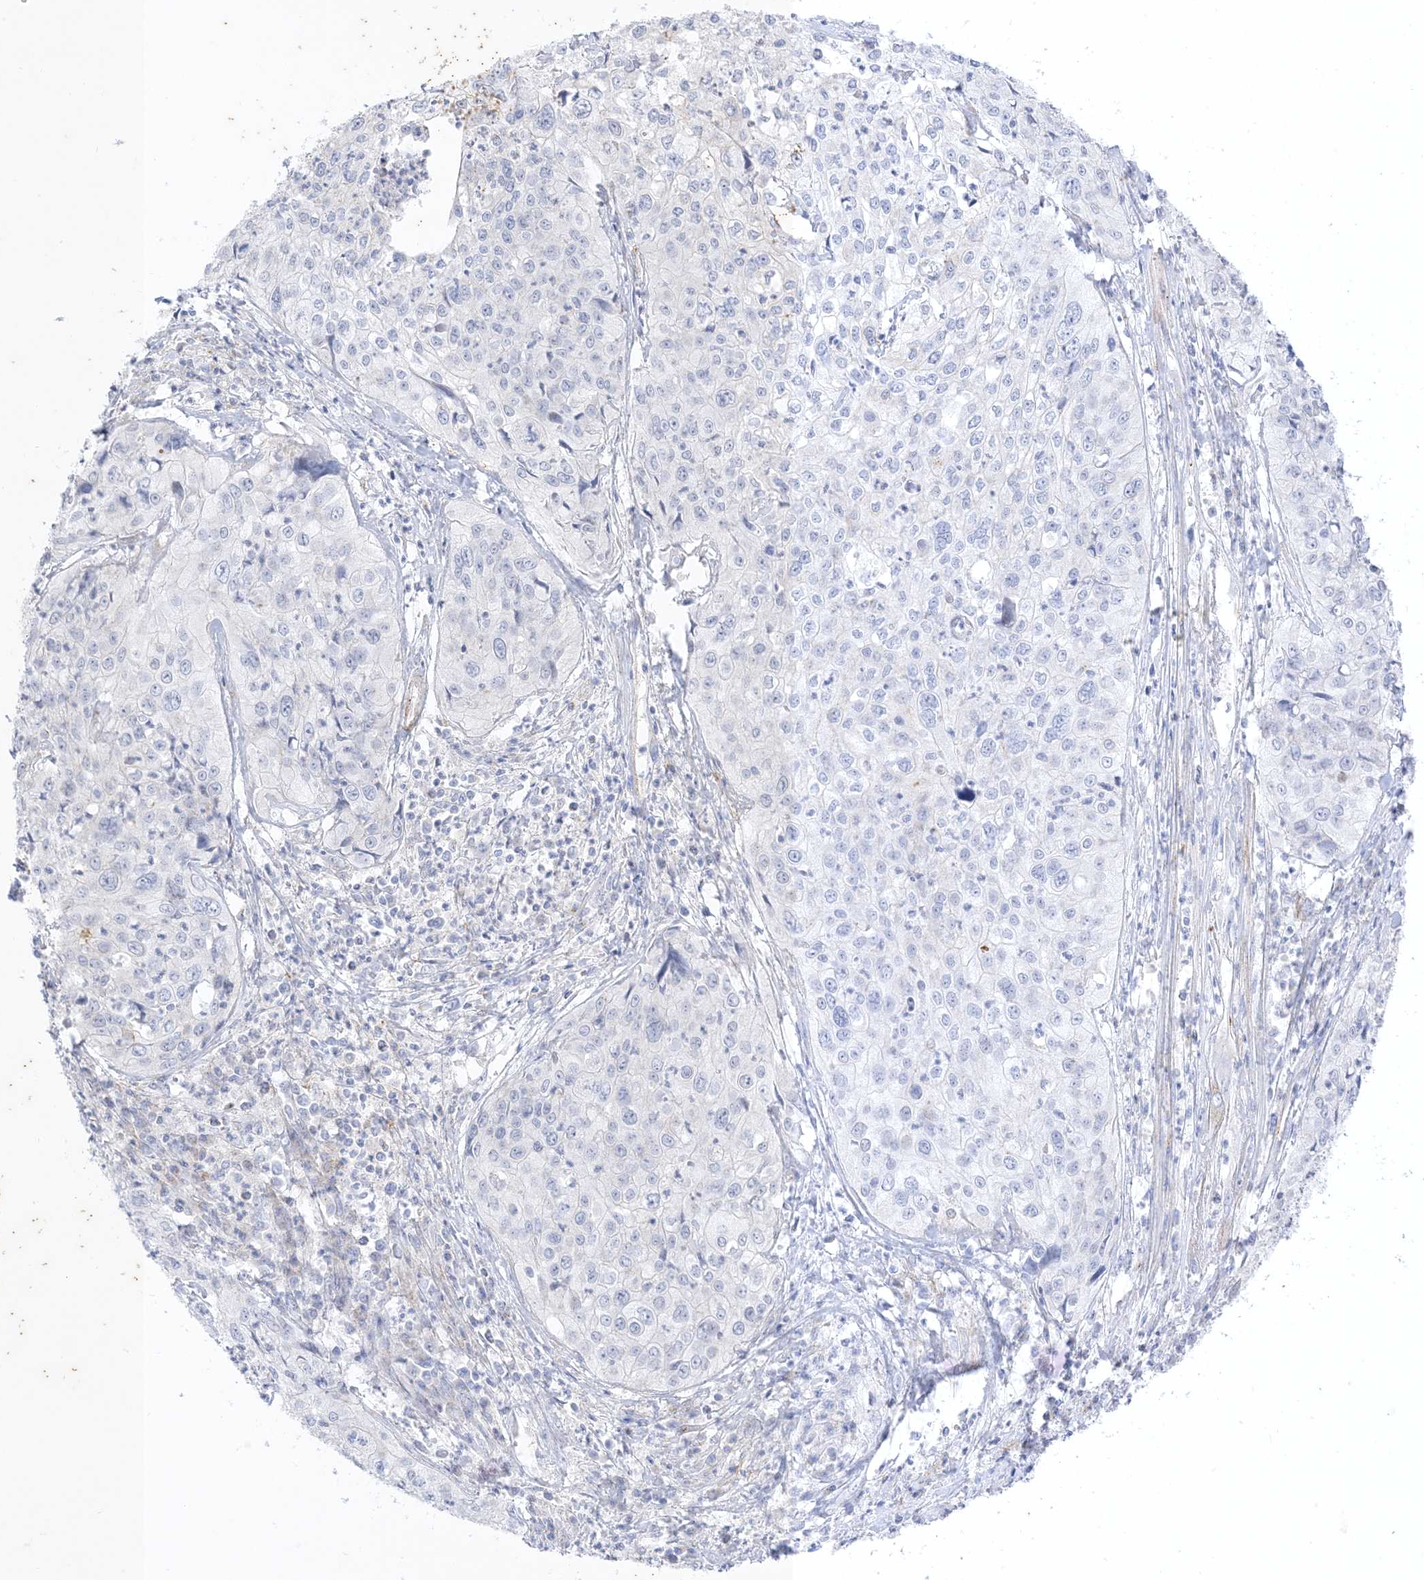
{"staining": {"intensity": "negative", "quantity": "none", "location": "none"}, "tissue": "cervical cancer", "cell_type": "Tumor cells", "image_type": "cancer", "snomed": [{"axis": "morphology", "description": "Squamous cell carcinoma, NOS"}, {"axis": "topography", "description": "Cervix"}], "caption": "There is no significant staining in tumor cells of cervical cancer.", "gene": "RAC1", "patient": {"sex": "female", "age": 31}}